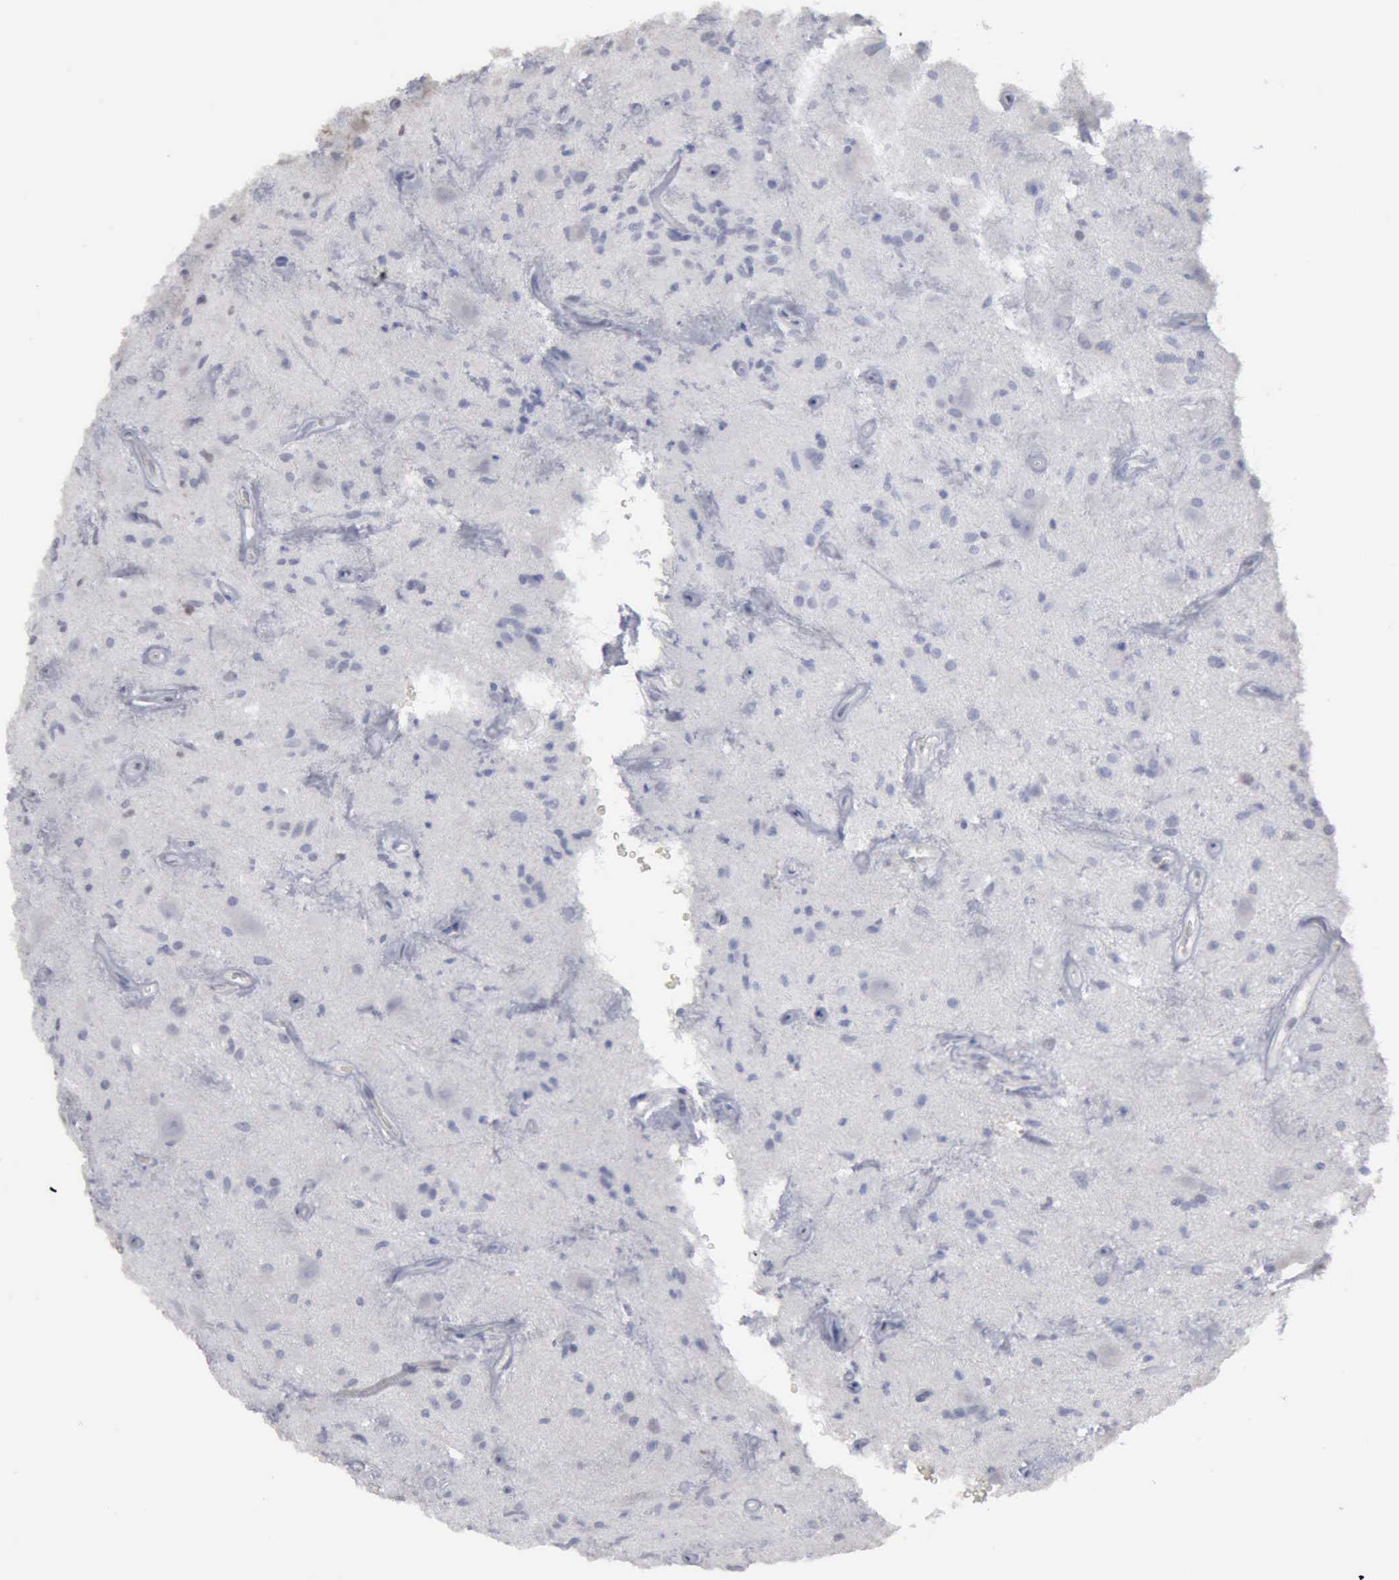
{"staining": {"intensity": "negative", "quantity": "none", "location": "none"}, "tissue": "glioma", "cell_type": "Tumor cells", "image_type": "cancer", "snomed": [{"axis": "morphology", "description": "Glioma, malignant, Low grade"}, {"axis": "topography", "description": "Brain"}], "caption": "Malignant glioma (low-grade) stained for a protein using immunohistochemistry reveals no positivity tumor cells.", "gene": "STAT1", "patient": {"sex": "female", "age": 15}}